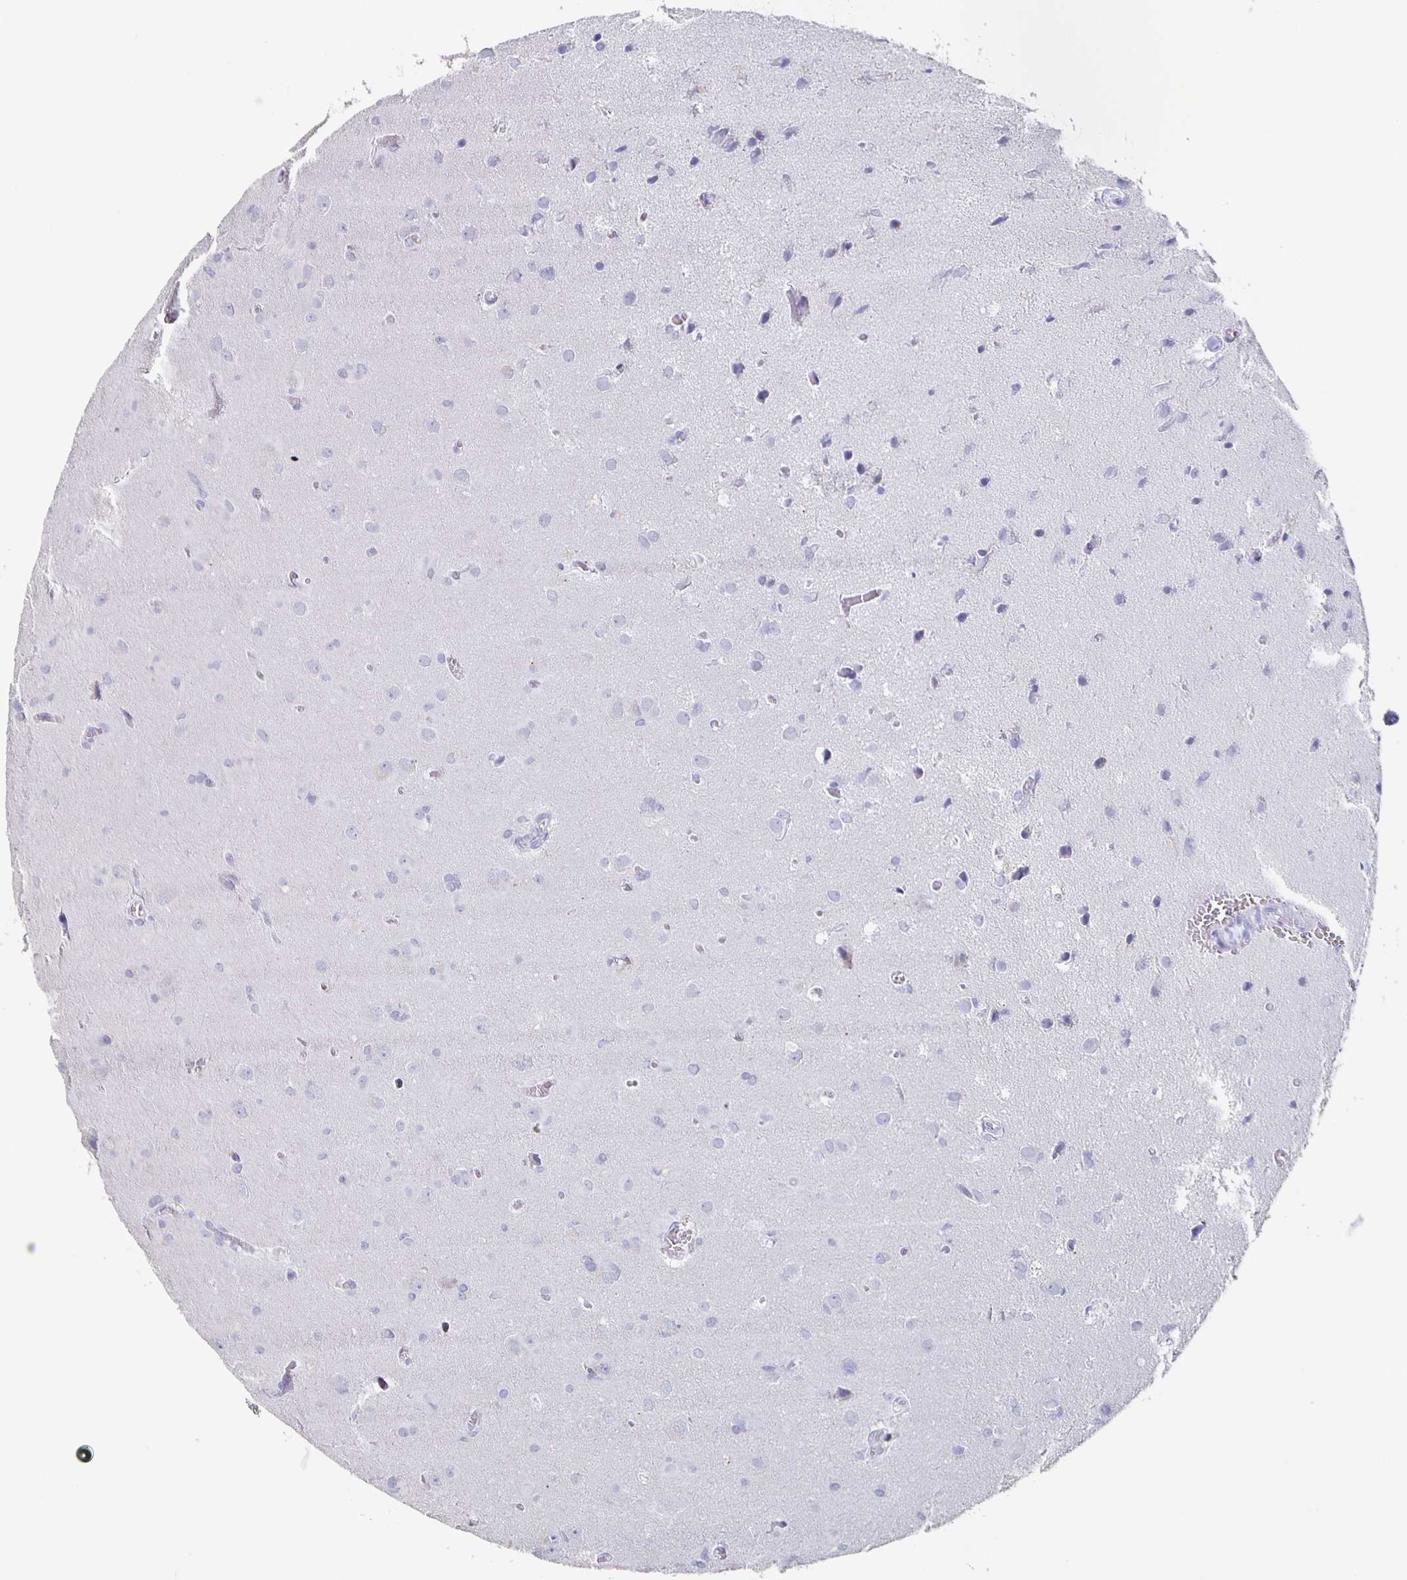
{"staining": {"intensity": "negative", "quantity": "none", "location": "none"}, "tissue": "glioma", "cell_type": "Tumor cells", "image_type": "cancer", "snomed": [{"axis": "morphology", "description": "Glioma, malignant, Low grade"}, {"axis": "topography", "description": "Brain"}], "caption": "Tumor cells are negative for protein expression in human low-grade glioma (malignant).", "gene": "SLC34A2", "patient": {"sex": "male", "age": 58}}